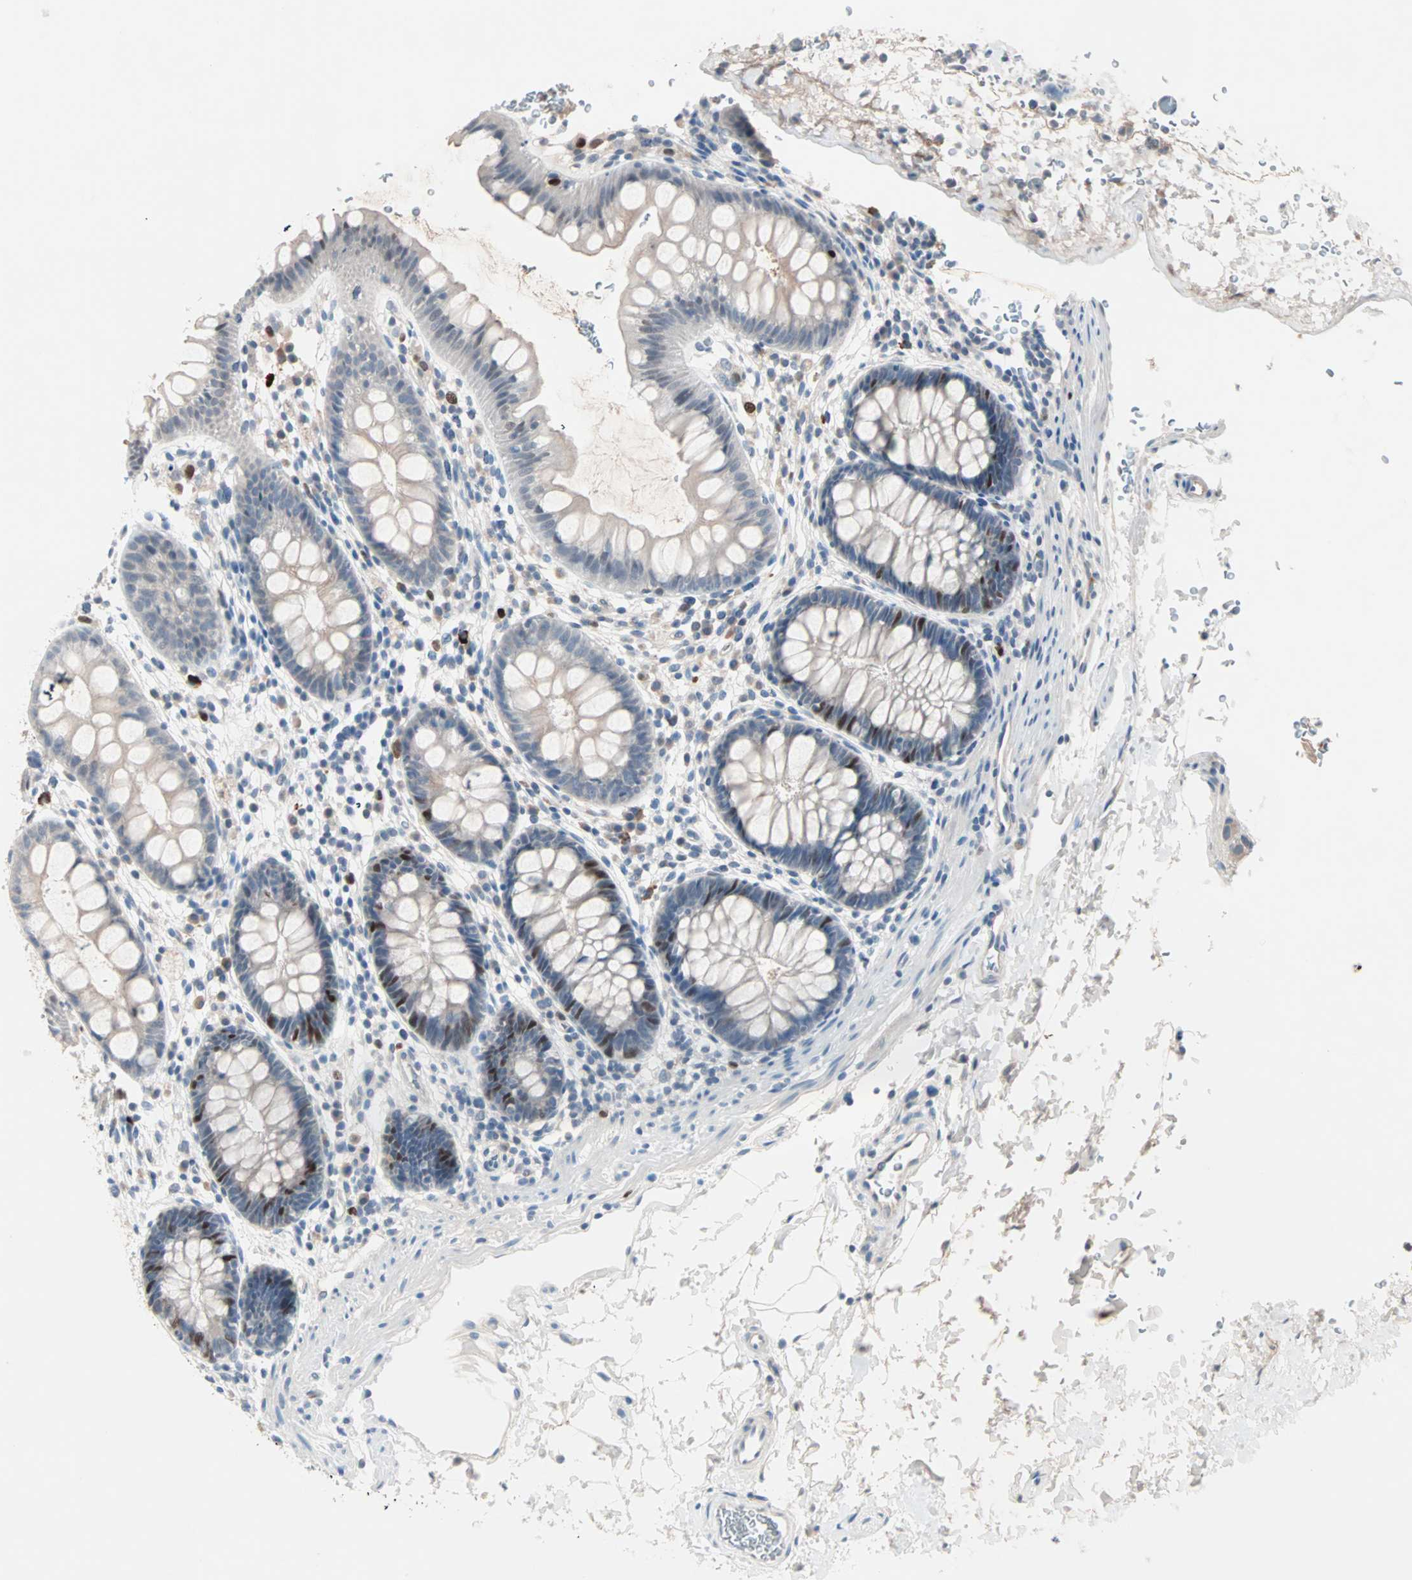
{"staining": {"intensity": "strong", "quantity": "<25%", "location": "nuclear"}, "tissue": "rectum", "cell_type": "Glandular cells", "image_type": "normal", "snomed": [{"axis": "morphology", "description": "Normal tissue, NOS"}, {"axis": "topography", "description": "Rectum"}], "caption": "A micrograph showing strong nuclear expression in about <25% of glandular cells in benign rectum, as visualized by brown immunohistochemical staining.", "gene": "CCNE2", "patient": {"sex": "female", "age": 24}}